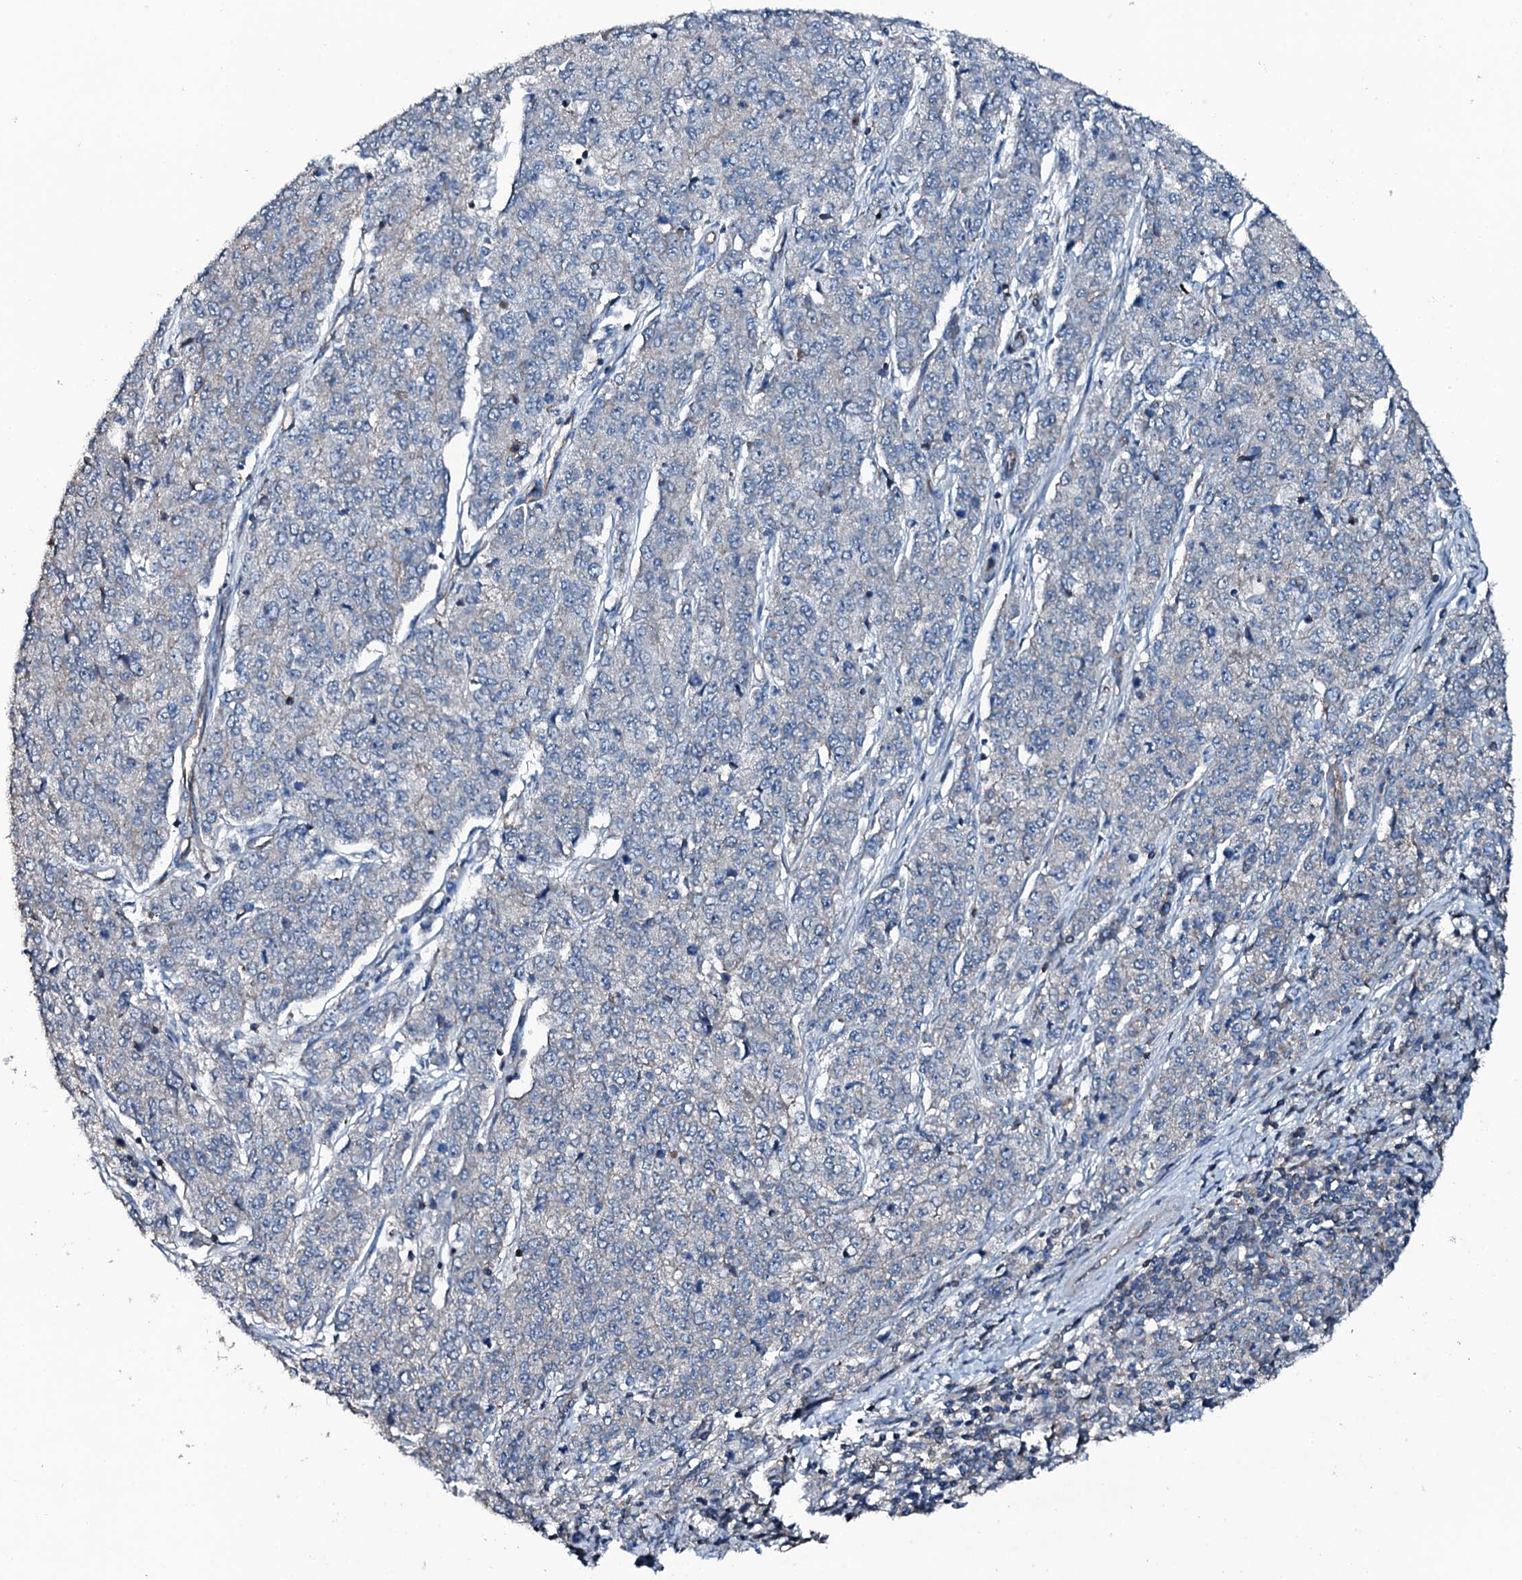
{"staining": {"intensity": "negative", "quantity": "none", "location": "none"}, "tissue": "endometrial cancer", "cell_type": "Tumor cells", "image_type": "cancer", "snomed": [{"axis": "morphology", "description": "Adenocarcinoma, NOS"}, {"axis": "topography", "description": "Endometrium"}], "caption": "This is an IHC micrograph of human endometrial cancer (adenocarcinoma). There is no expression in tumor cells.", "gene": "SLC25A38", "patient": {"sex": "female", "age": 50}}